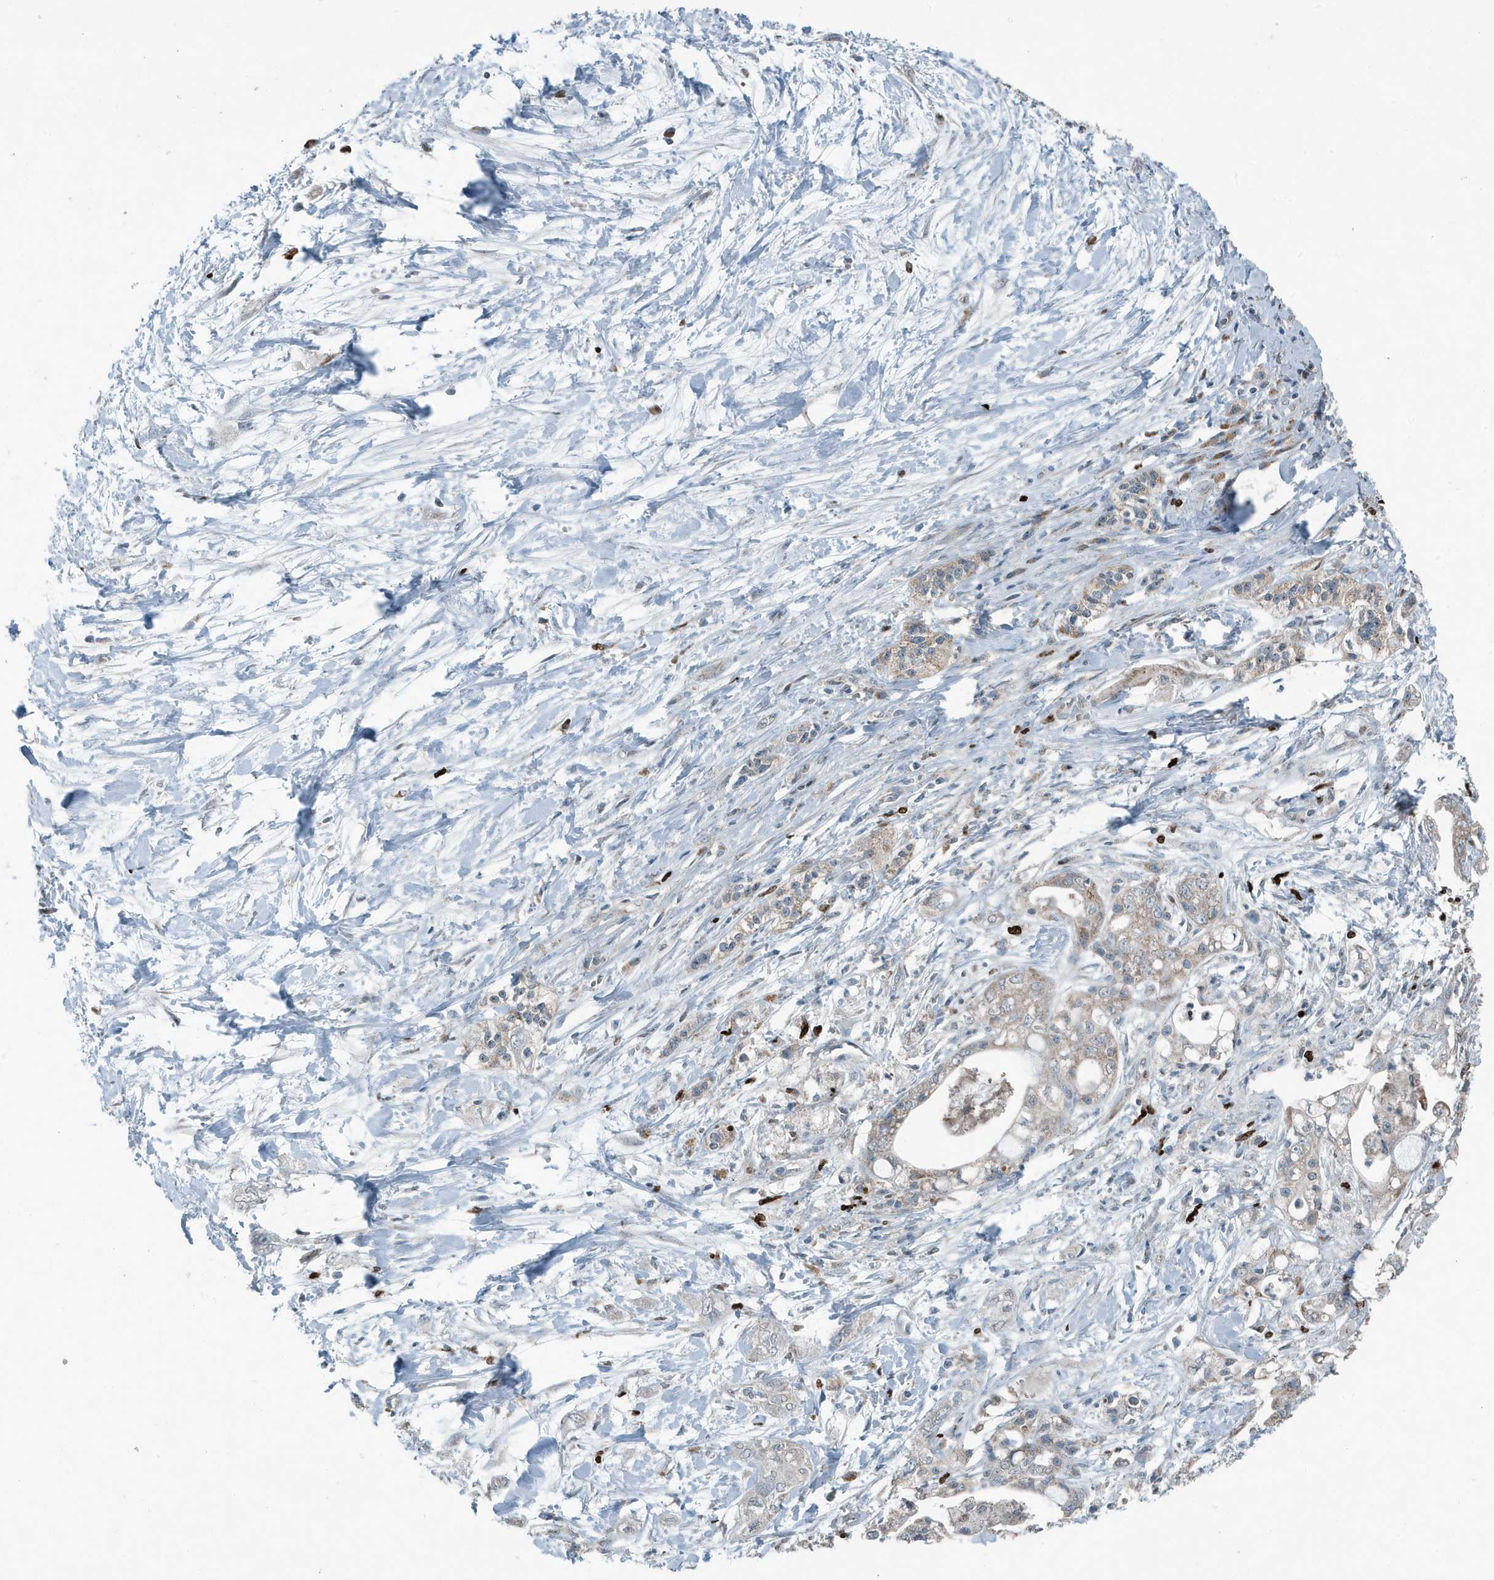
{"staining": {"intensity": "weak", "quantity": "25%-75%", "location": "cytoplasmic/membranous"}, "tissue": "pancreatic cancer", "cell_type": "Tumor cells", "image_type": "cancer", "snomed": [{"axis": "morphology", "description": "Adenocarcinoma, NOS"}, {"axis": "topography", "description": "Pancreas"}], "caption": "Immunohistochemistry (IHC) image of adenocarcinoma (pancreatic) stained for a protein (brown), which demonstrates low levels of weak cytoplasmic/membranous positivity in approximately 25%-75% of tumor cells.", "gene": "MT-CYB", "patient": {"sex": "male", "age": 70}}